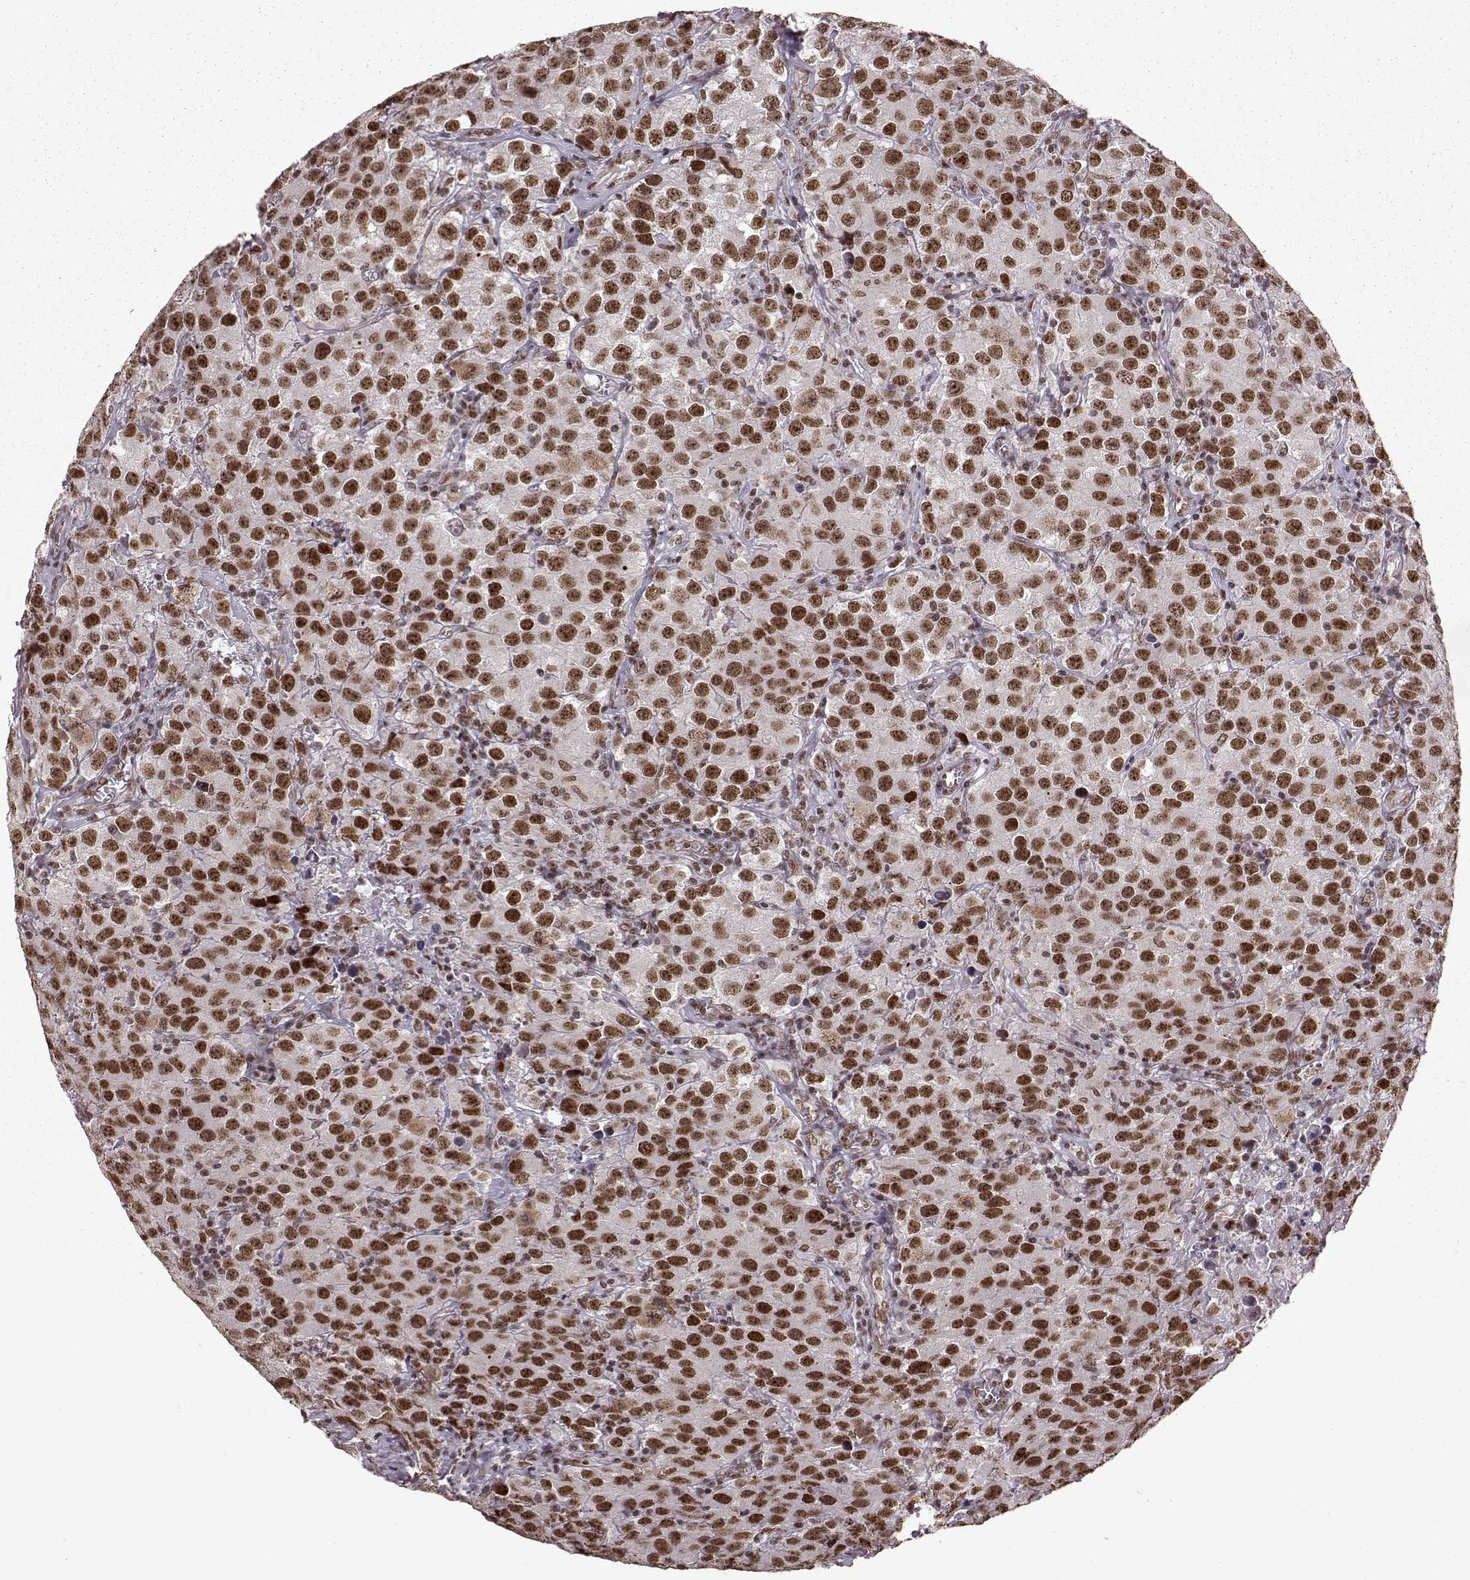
{"staining": {"intensity": "strong", "quantity": ">75%", "location": "nuclear"}, "tissue": "testis cancer", "cell_type": "Tumor cells", "image_type": "cancer", "snomed": [{"axis": "morphology", "description": "Seminoma, NOS"}, {"axis": "topography", "description": "Testis"}], "caption": "Strong nuclear staining for a protein is appreciated in about >75% of tumor cells of testis cancer using immunohistochemistry (IHC).", "gene": "RRAGD", "patient": {"sex": "male", "age": 52}}